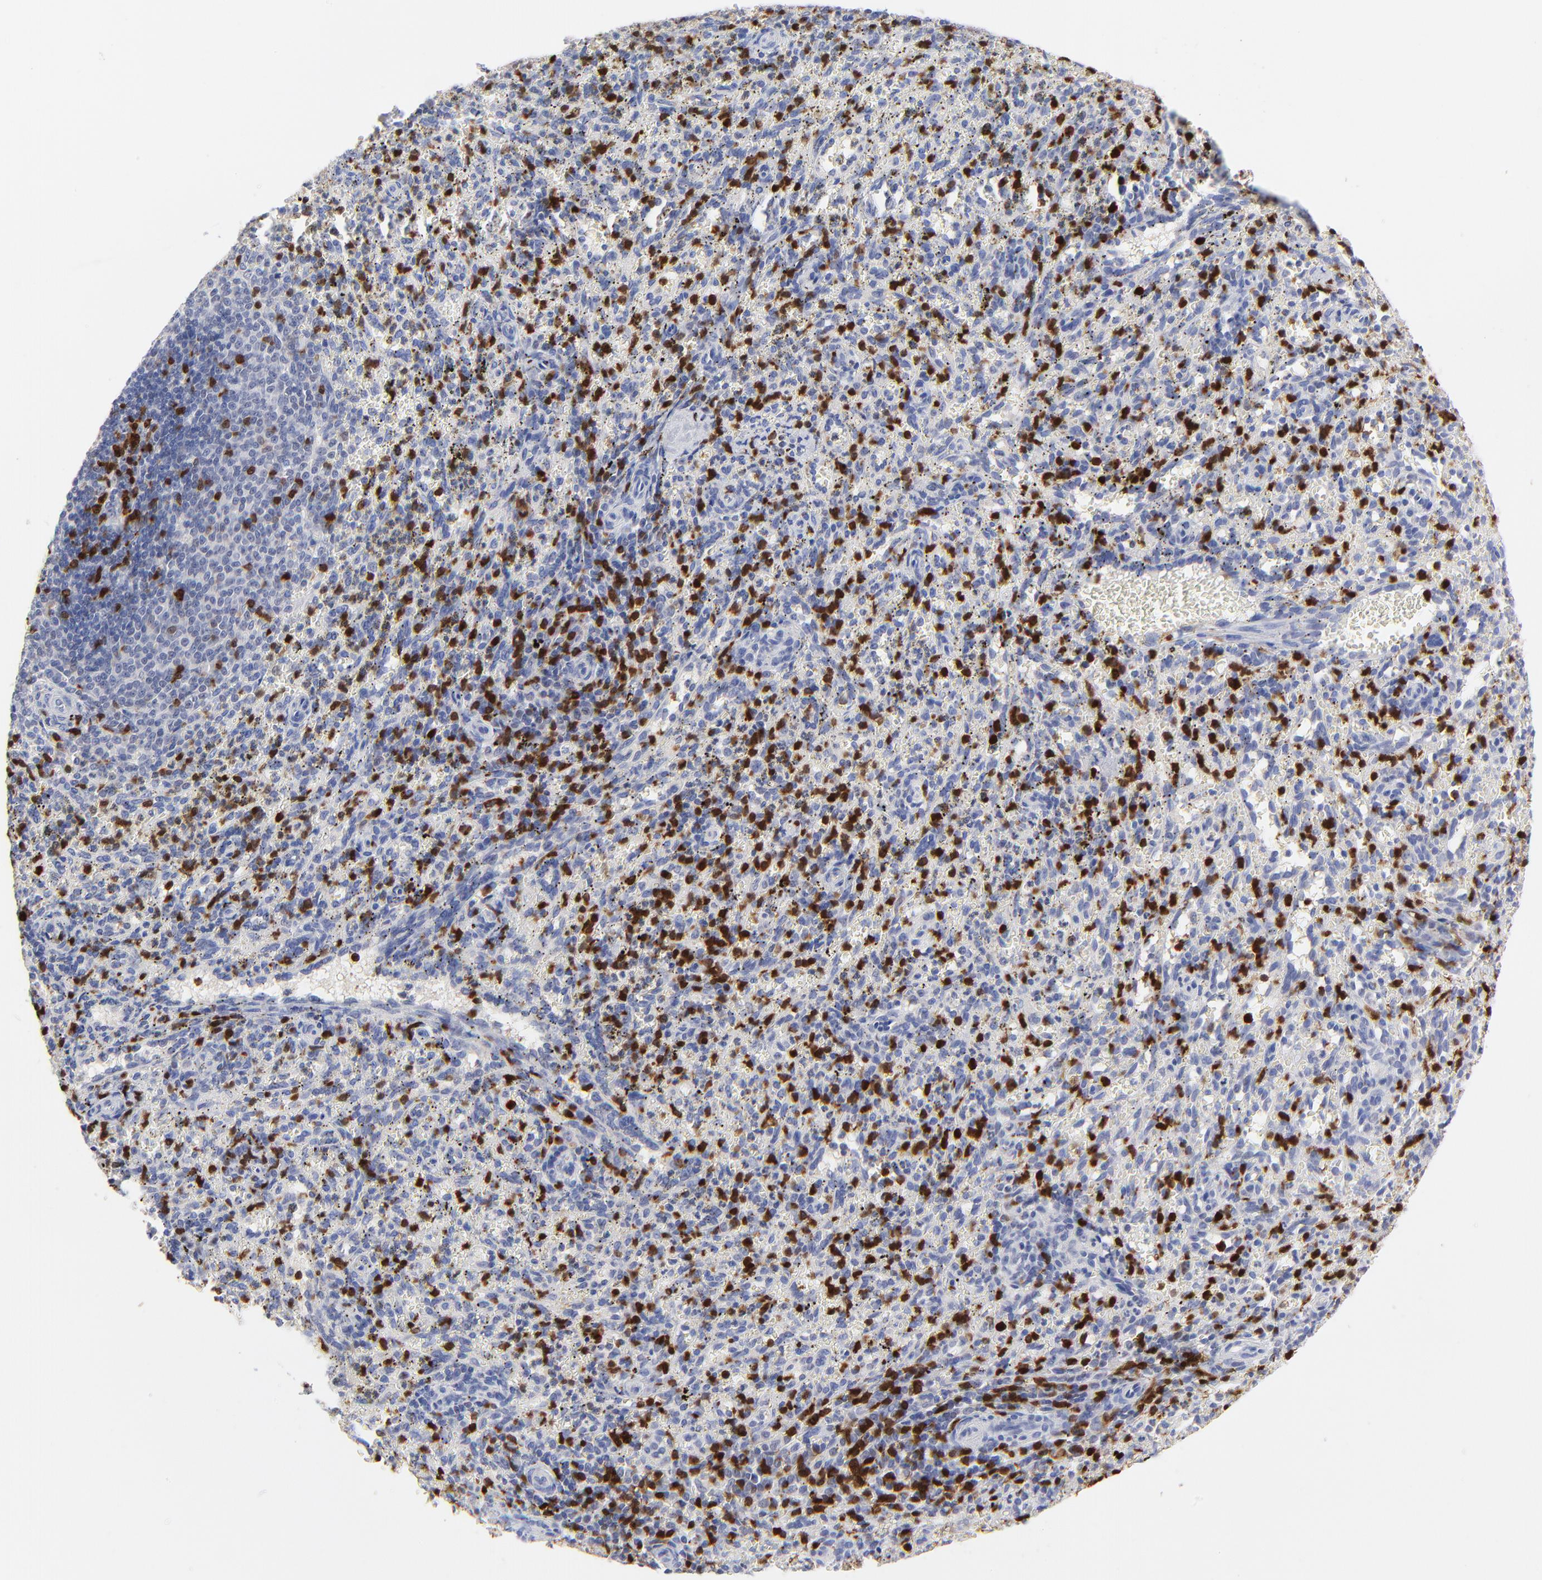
{"staining": {"intensity": "strong", "quantity": "<25%", "location": "nuclear"}, "tissue": "spleen", "cell_type": "Cells in red pulp", "image_type": "normal", "snomed": [{"axis": "morphology", "description": "Normal tissue, NOS"}, {"axis": "topography", "description": "Spleen"}], "caption": "An IHC photomicrograph of benign tissue is shown. Protein staining in brown highlights strong nuclear positivity in spleen within cells in red pulp.", "gene": "ZAP70", "patient": {"sex": "female", "age": 10}}